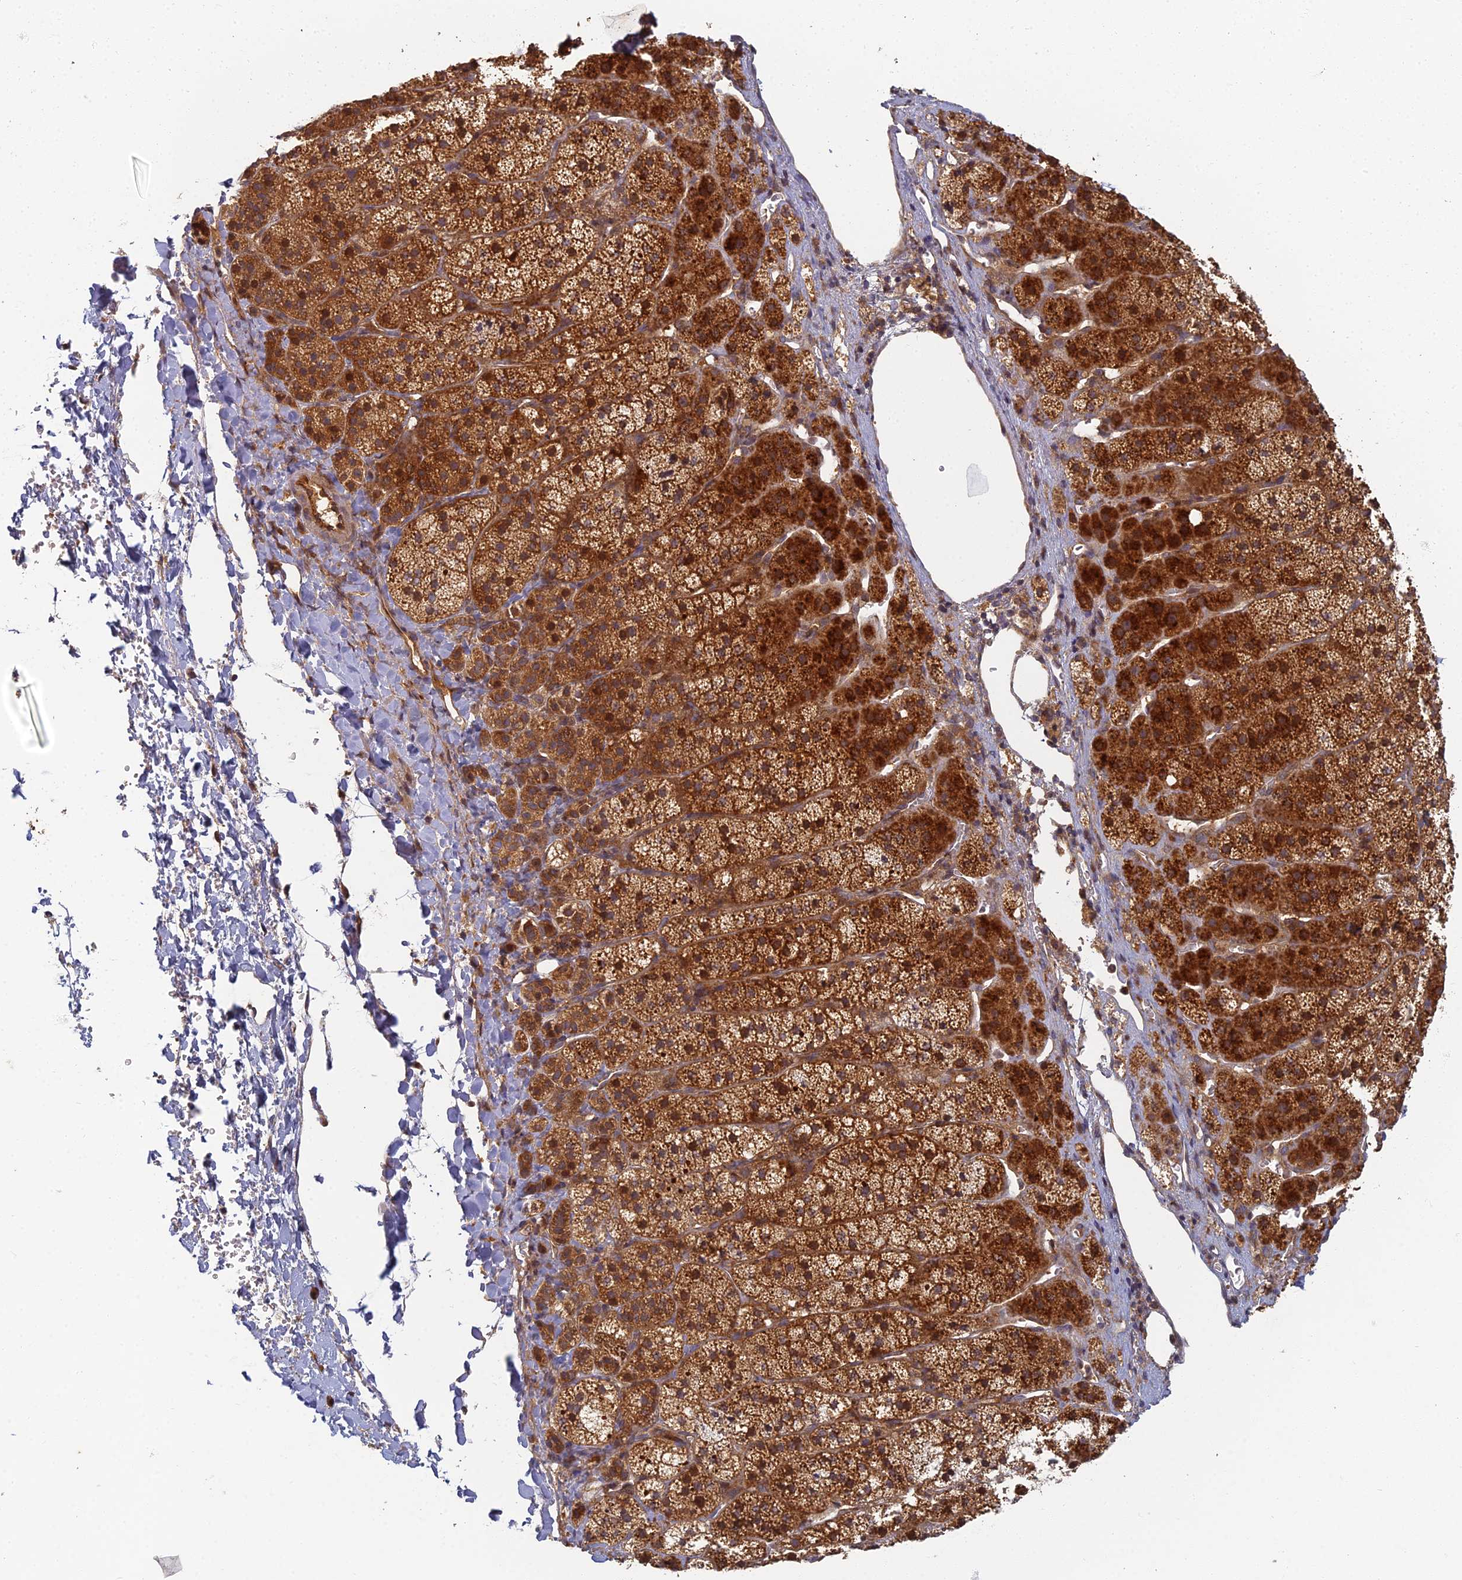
{"staining": {"intensity": "strong", "quantity": ">75%", "location": "cytoplasmic/membranous"}, "tissue": "adrenal gland", "cell_type": "Glandular cells", "image_type": "normal", "snomed": [{"axis": "morphology", "description": "Normal tissue, NOS"}, {"axis": "topography", "description": "Adrenal gland"}], "caption": "The image shows a brown stain indicating the presence of a protein in the cytoplasmic/membranous of glandular cells in adrenal gland. The protein is stained brown, and the nuclei are stained in blue (DAB IHC with brightfield microscopy, high magnification).", "gene": "INO80D", "patient": {"sex": "female", "age": 44}}